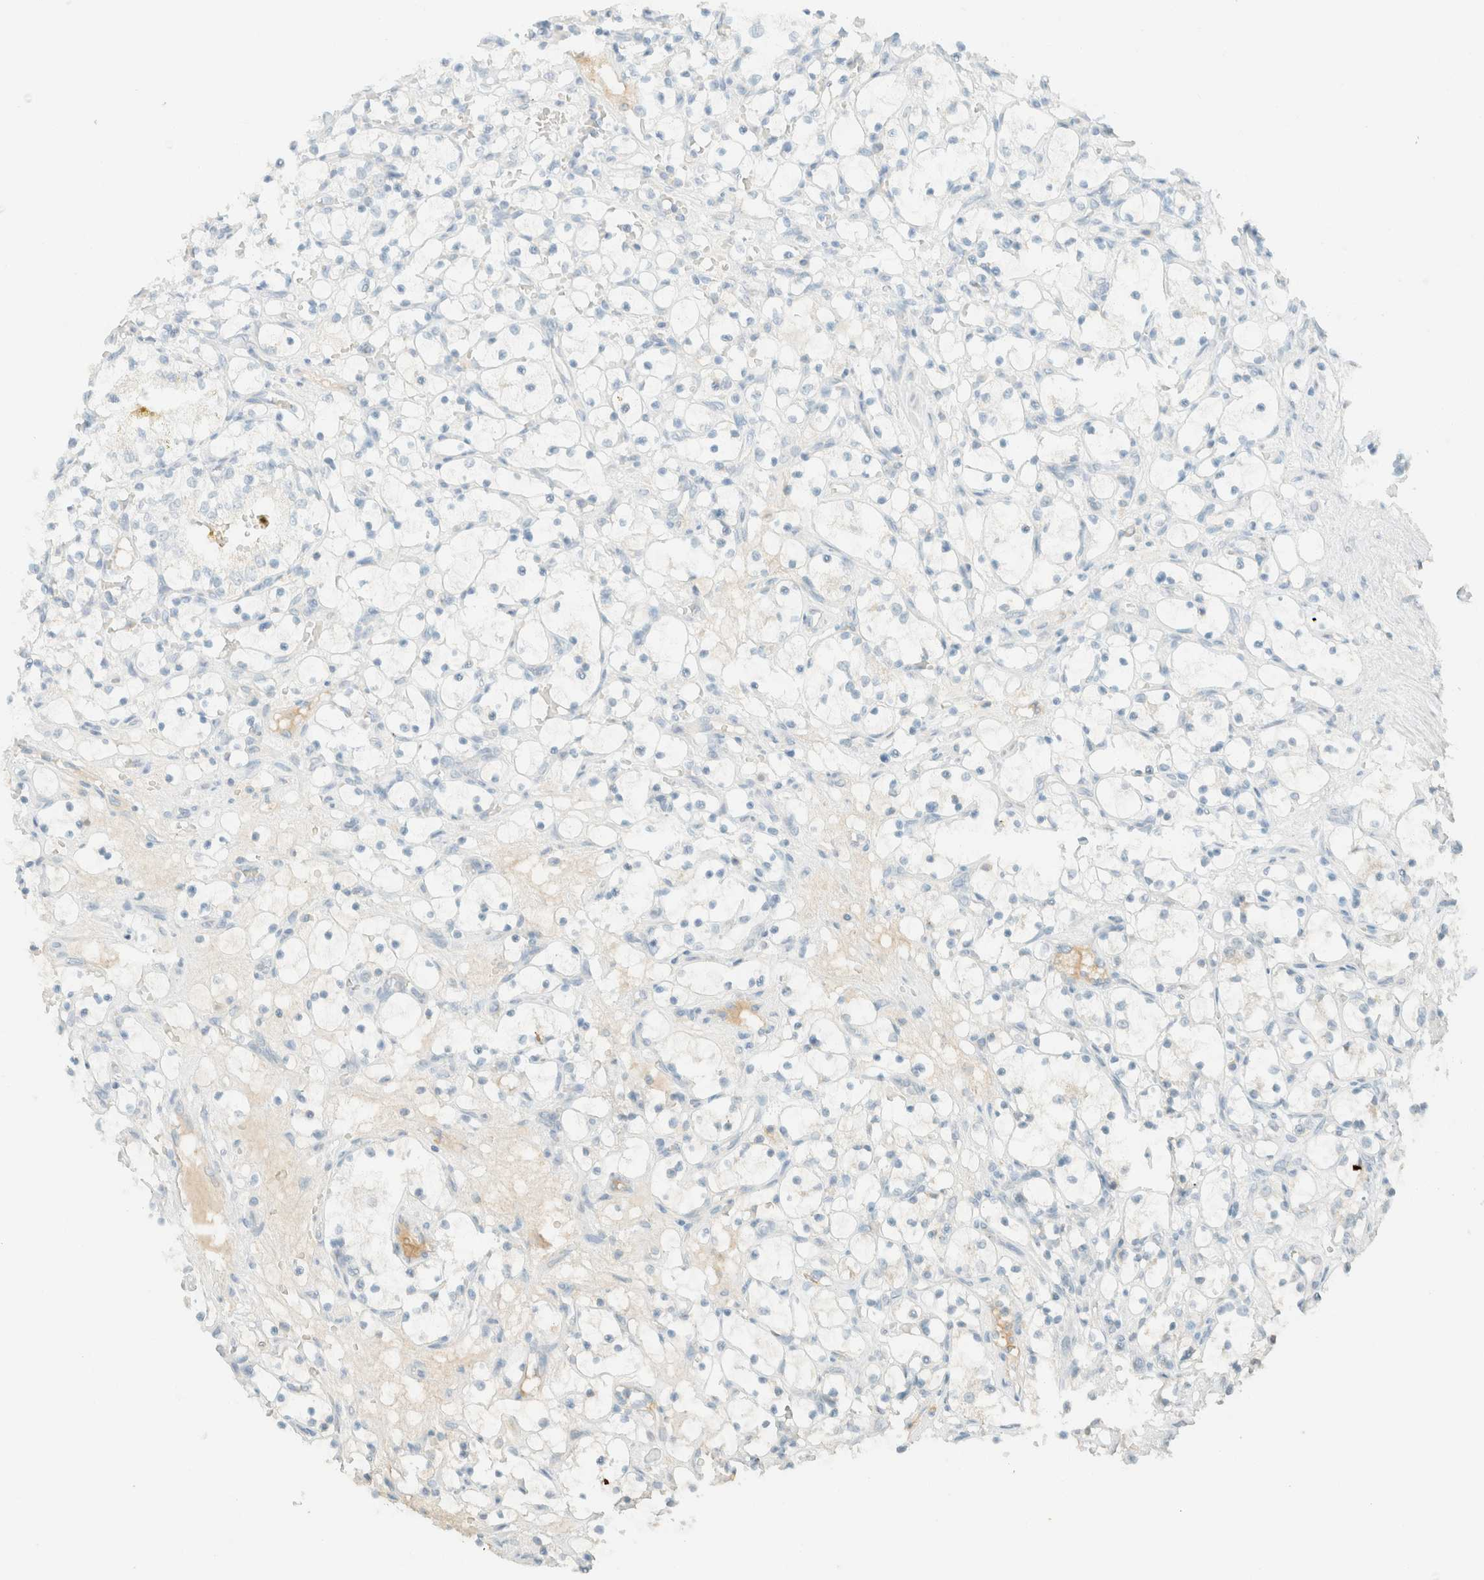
{"staining": {"intensity": "negative", "quantity": "none", "location": "none"}, "tissue": "renal cancer", "cell_type": "Tumor cells", "image_type": "cancer", "snomed": [{"axis": "morphology", "description": "Adenocarcinoma, NOS"}, {"axis": "topography", "description": "Kidney"}], "caption": "Histopathology image shows no protein positivity in tumor cells of renal cancer (adenocarcinoma) tissue.", "gene": "GPA33", "patient": {"sex": "female", "age": 69}}